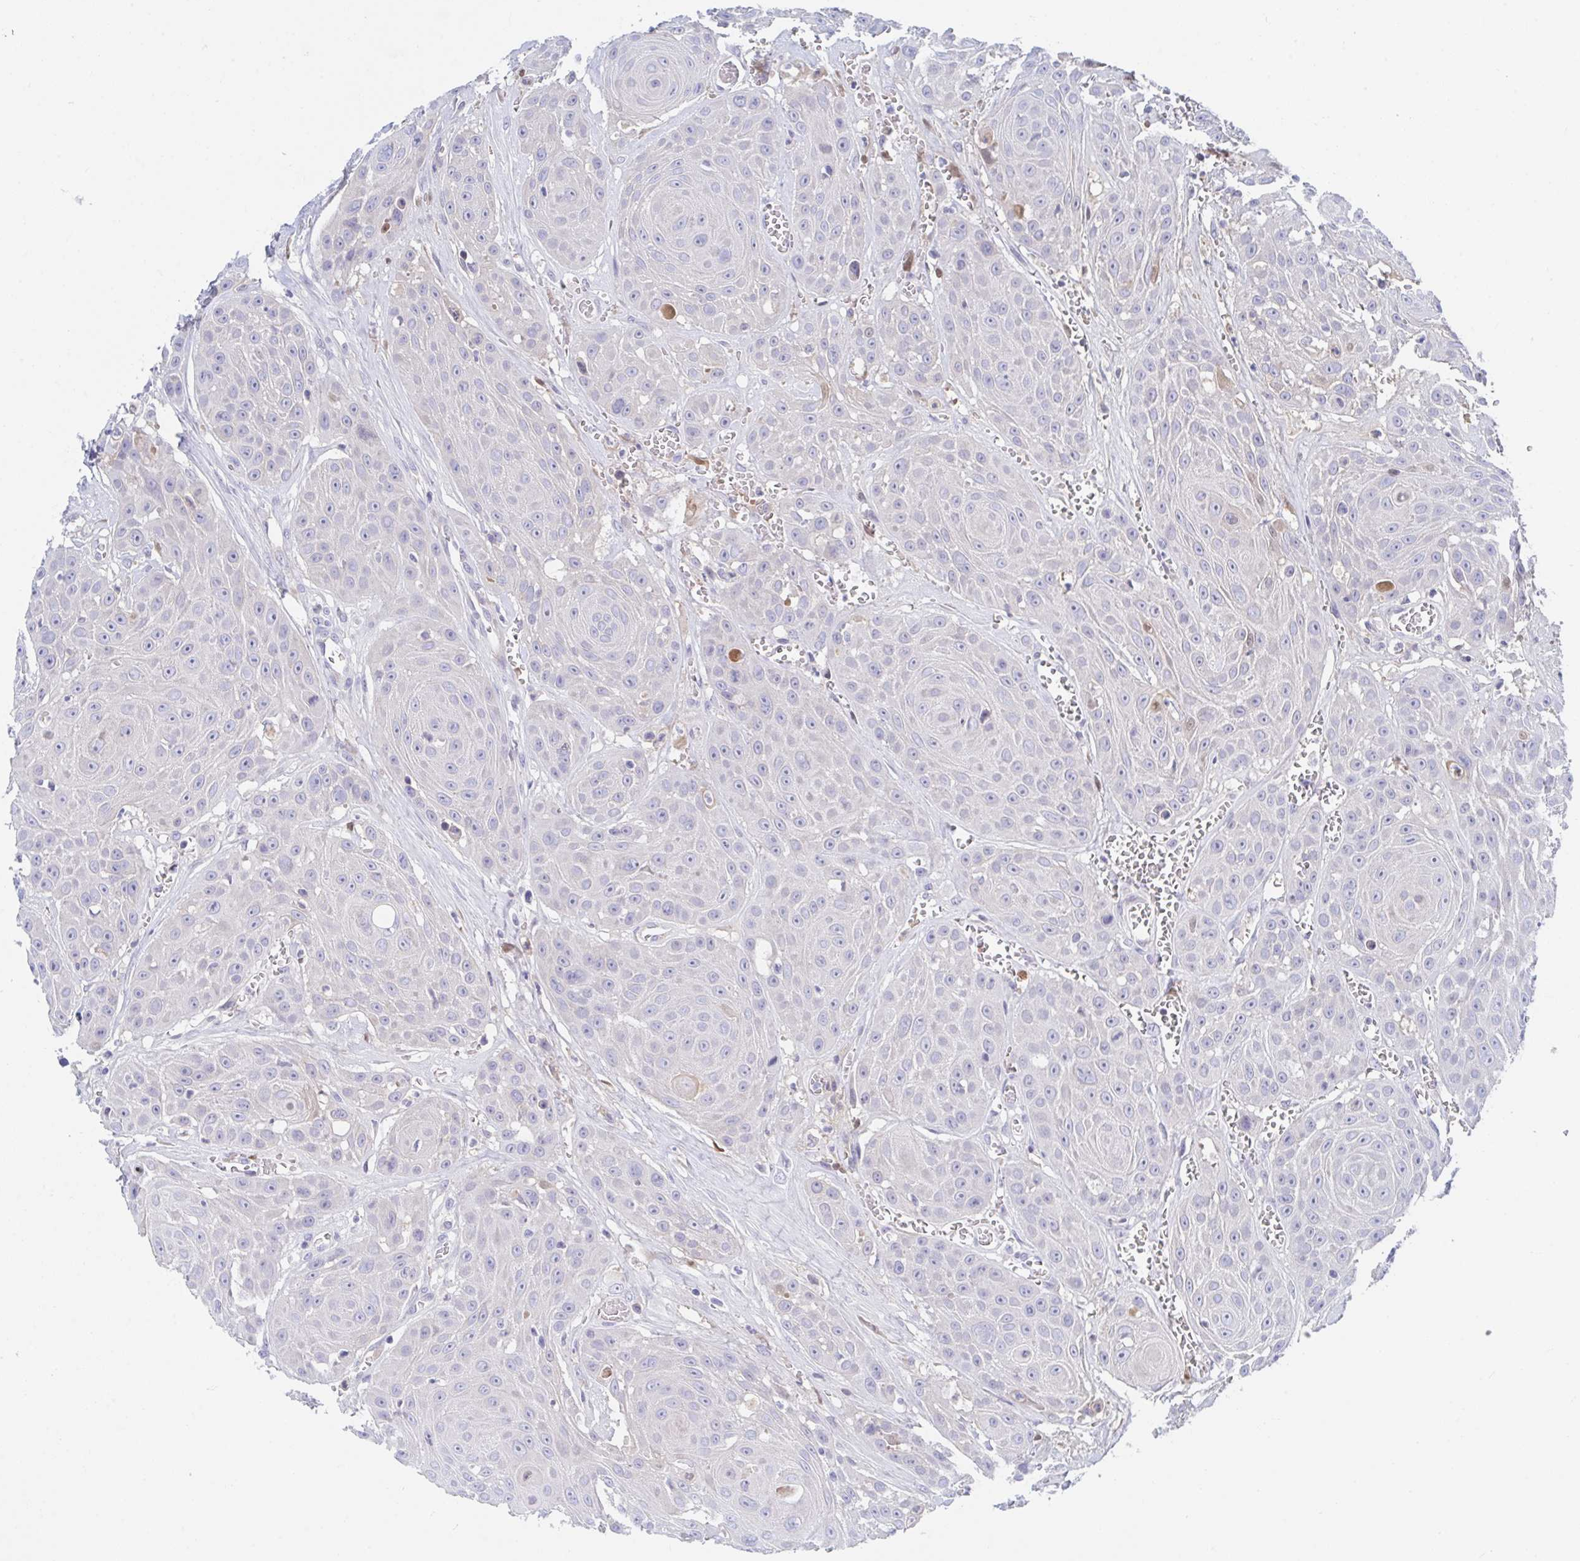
{"staining": {"intensity": "negative", "quantity": "none", "location": "none"}, "tissue": "head and neck cancer", "cell_type": "Tumor cells", "image_type": "cancer", "snomed": [{"axis": "morphology", "description": "Squamous cell carcinoma, NOS"}, {"axis": "topography", "description": "Oral tissue"}, {"axis": "topography", "description": "Head-Neck"}], "caption": "Histopathology image shows no significant protein positivity in tumor cells of head and neck cancer (squamous cell carcinoma). The staining is performed using DAB (3,3'-diaminobenzidine) brown chromogen with nuclei counter-stained in using hematoxylin.", "gene": "TNFAIP6", "patient": {"sex": "male", "age": 81}}